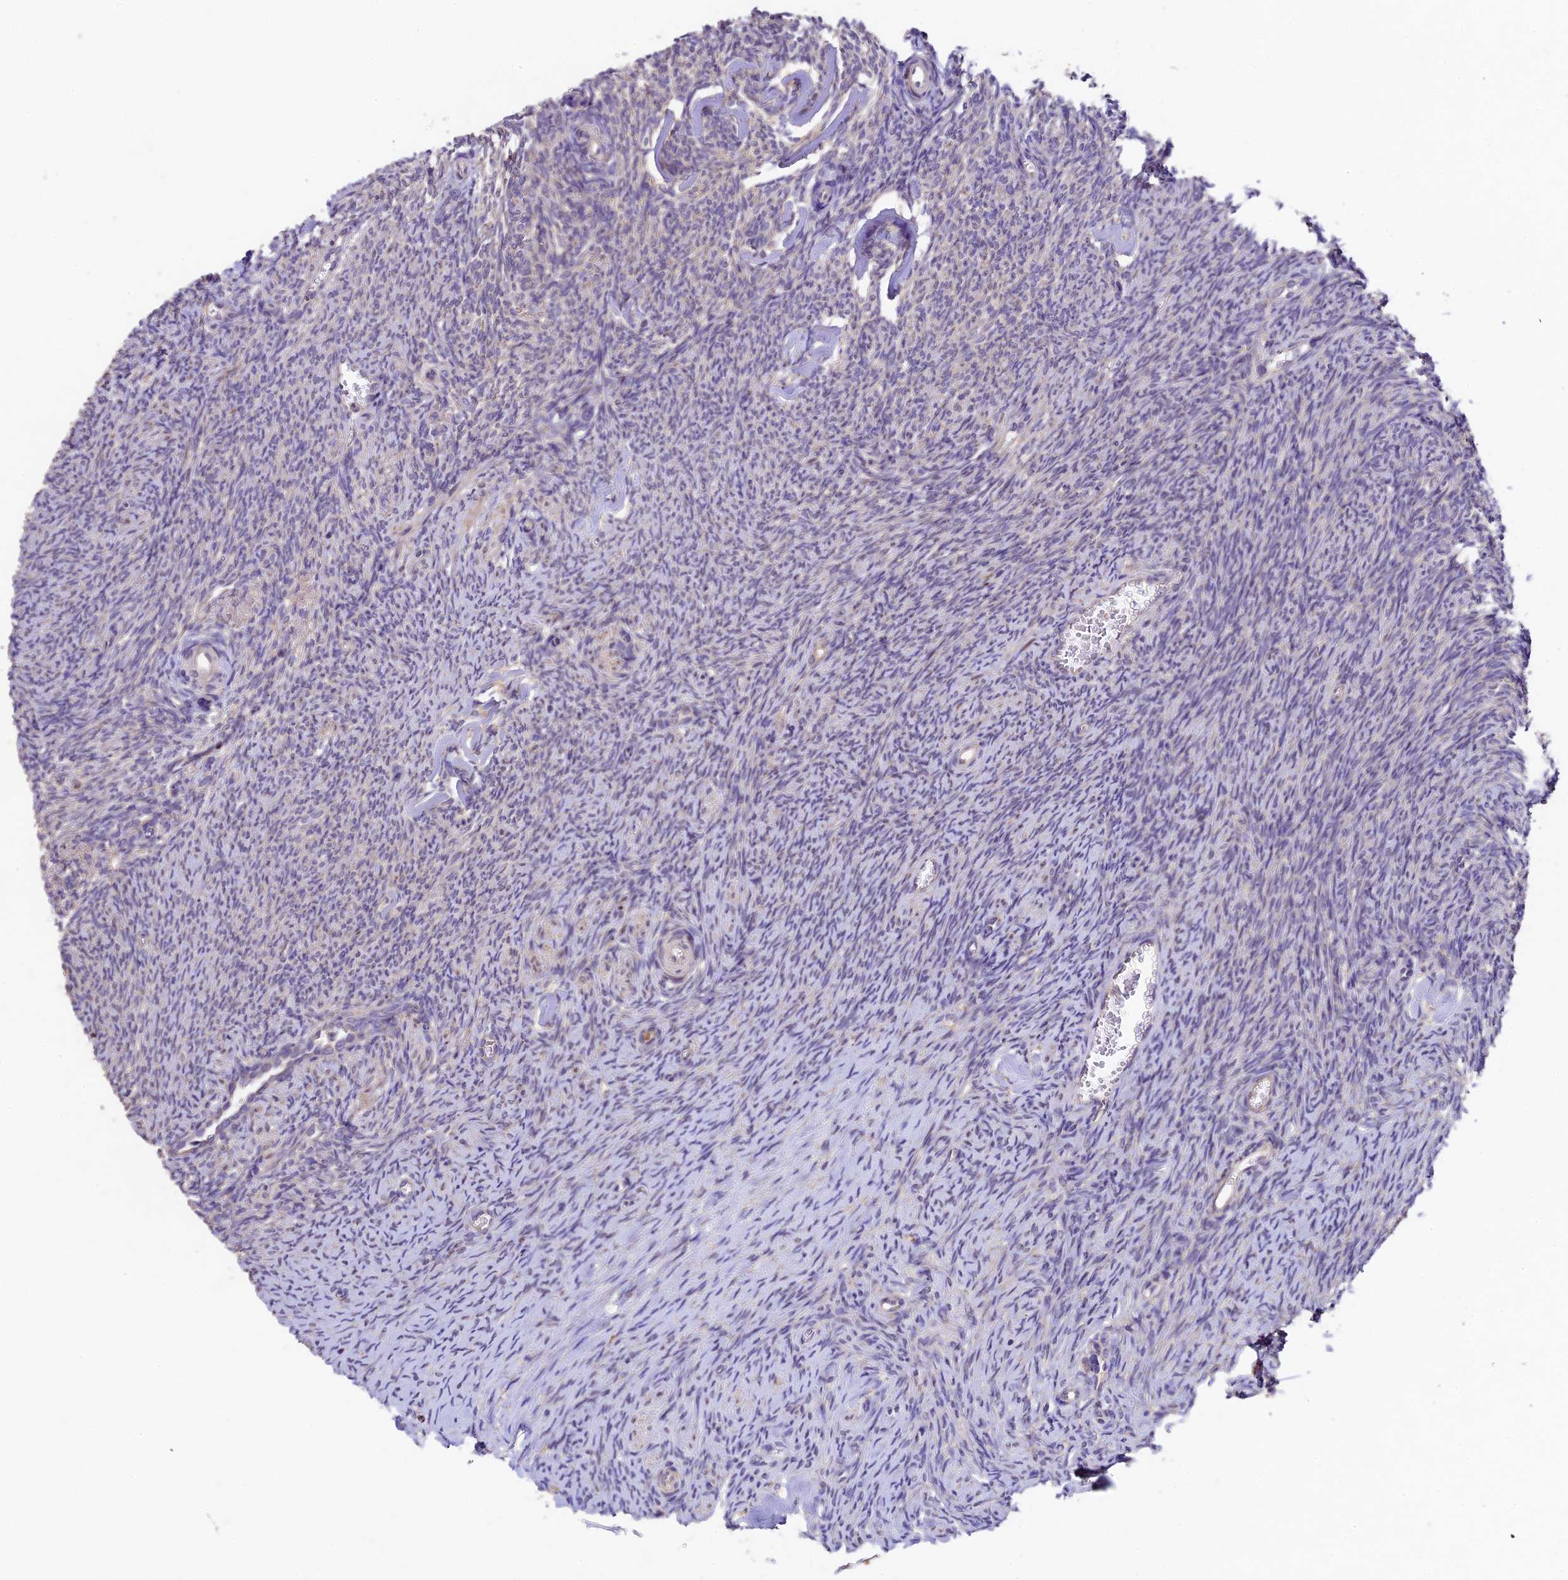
{"staining": {"intensity": "negative", "quantity": "none", "location": "none"}, "tissue": "ovary", "cell_type": "Ovarian stroma cells", "image_type": "normal", "snomed": [{"axis": "morphology", "description": "Normal tissue, NOS"}, {"axis": "topography", "description": "Ovary"}], "caption": "An IHC micrograph of unremarkable ovary is shown. There is no staining in ovarian stroma cells of ovary.", "gene": "SBNO2", "patient": {"sex": "female", "age": 44}}